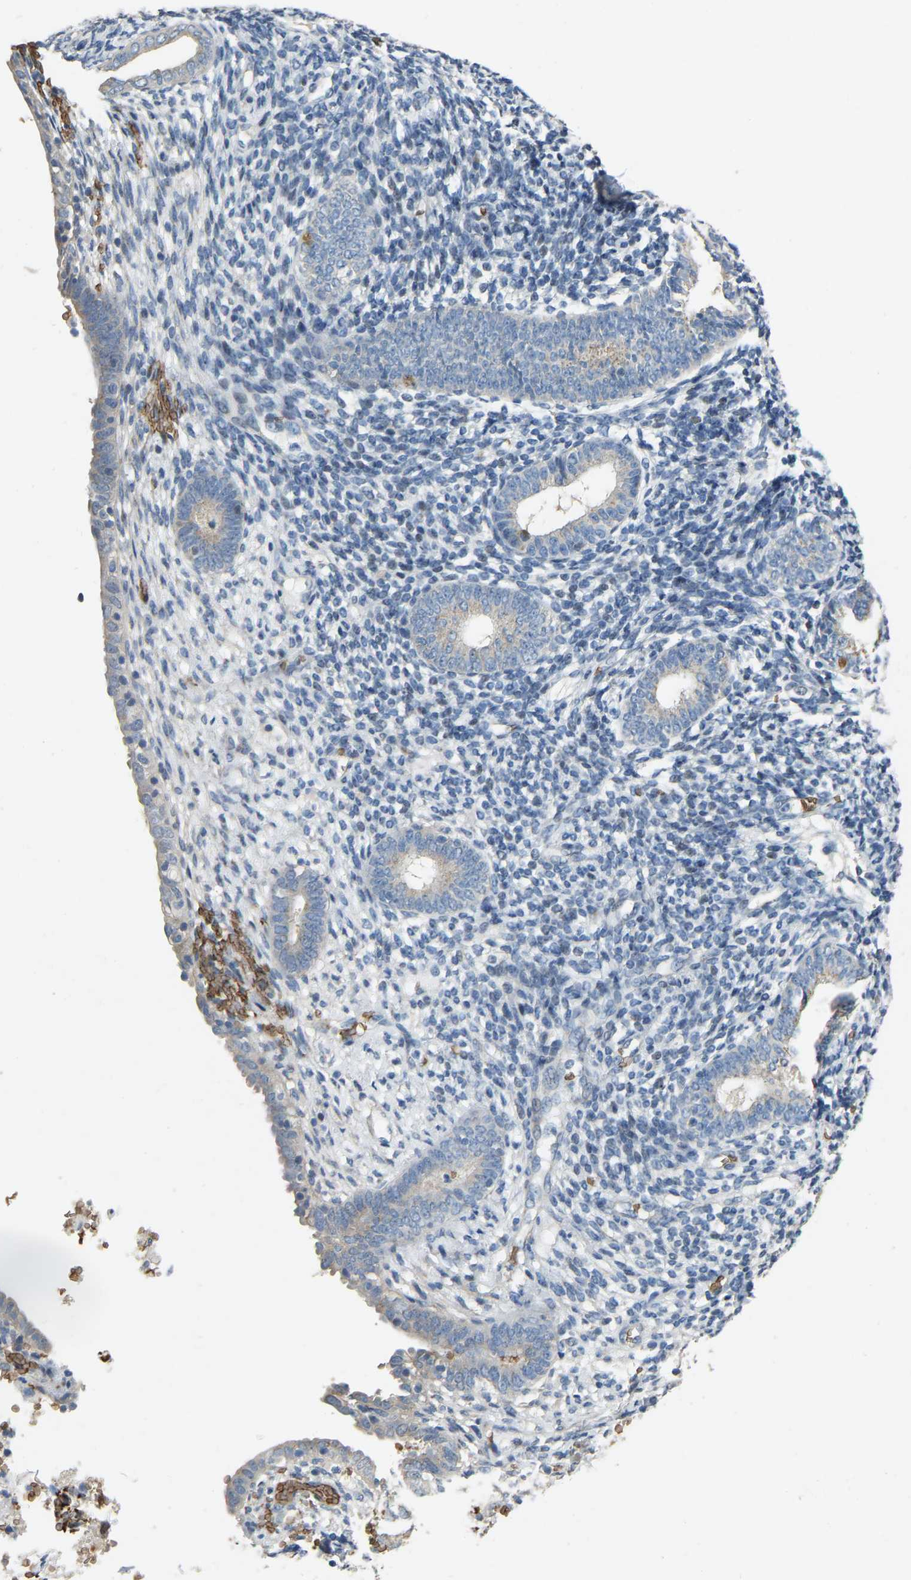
{"staining": {"intensity": "negative", "quantity": "none", "location": "none"}, "tissue": "endometrium", "cell_type": "Cells in endometrial stroma", "image_type": "normal", "snomed": [{"axis": "morphology", "description": "Normal tissue, NOS"}, {"axis": "morphology", "description": "Adenocarcinoma, NOS"}, {"axis": "topography", "description": "Endometrium"}], "caption": "Endometrium was stained to show a protein in brown. There is no significant expression in cells in endometrial stroma. The staining is performed using DAB brown chromogen with nuclei counter-stained in using hematoxylin.", "gene": "CFAP298", "patient": {"sex": "female", "age": 57}}